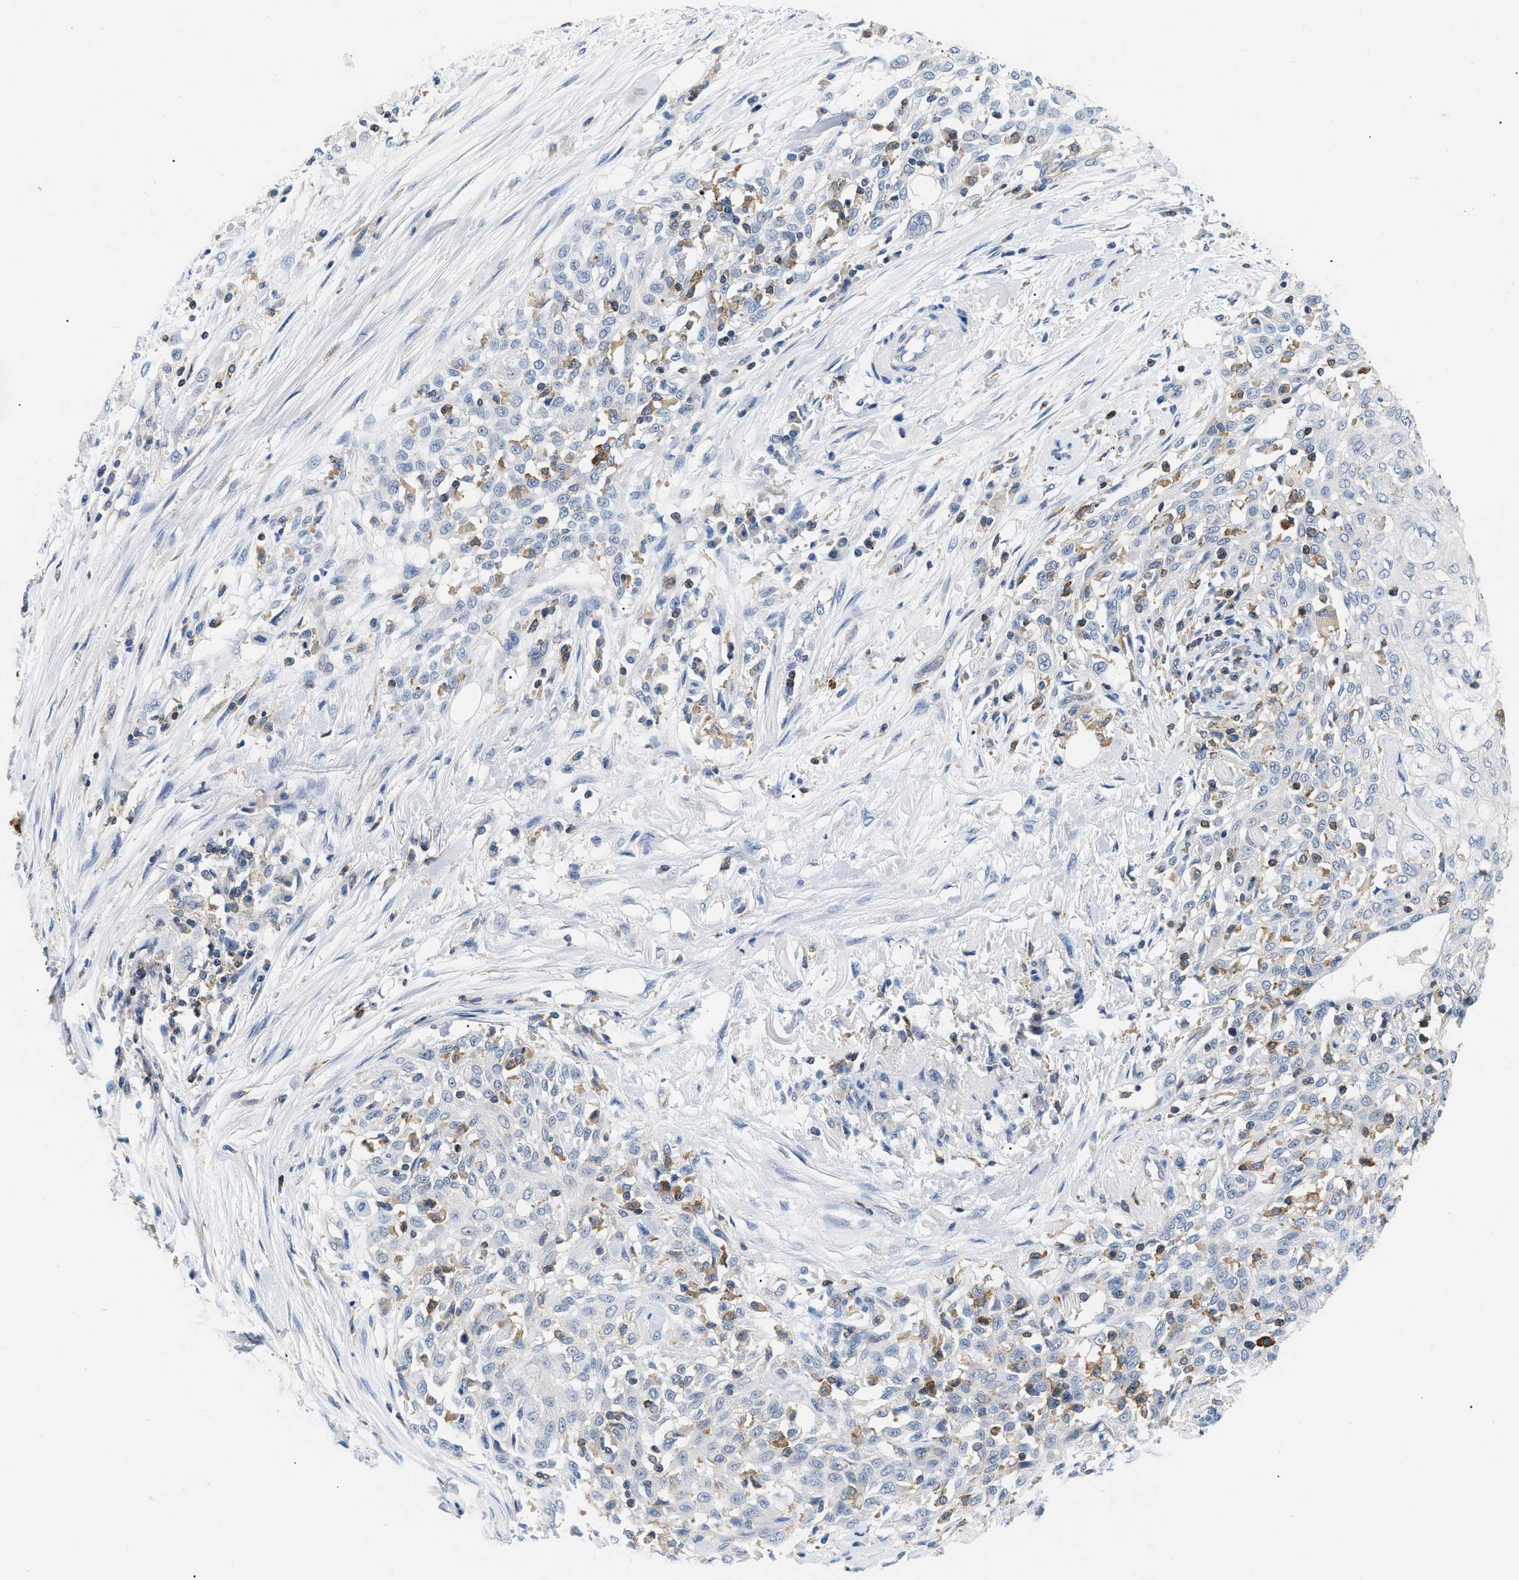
{"staining": {"intensity": "negative", "quantity": "none", "location": "none"}, "tissue": "skin cancer", "cell_type": "Tumor cells", "image_type": "cancer", "snomed": [{"axis": "morphology", "description": "Squamous cell carcinoma, NOS"}, {"axis": "morphology", "description": "Squamous cell carcinoma, metastatic, NOS"}, {"axis": "topography", "description": "Skin"}, {"axis": "topography", "description": "Lymph node"}], "caption": "This is an immunohistochemistry photomicrograph of skin cancer. There is no expression in tumor cells.", "gene": "INPP5D", "patient": {"sex": "male", "age": 75}}